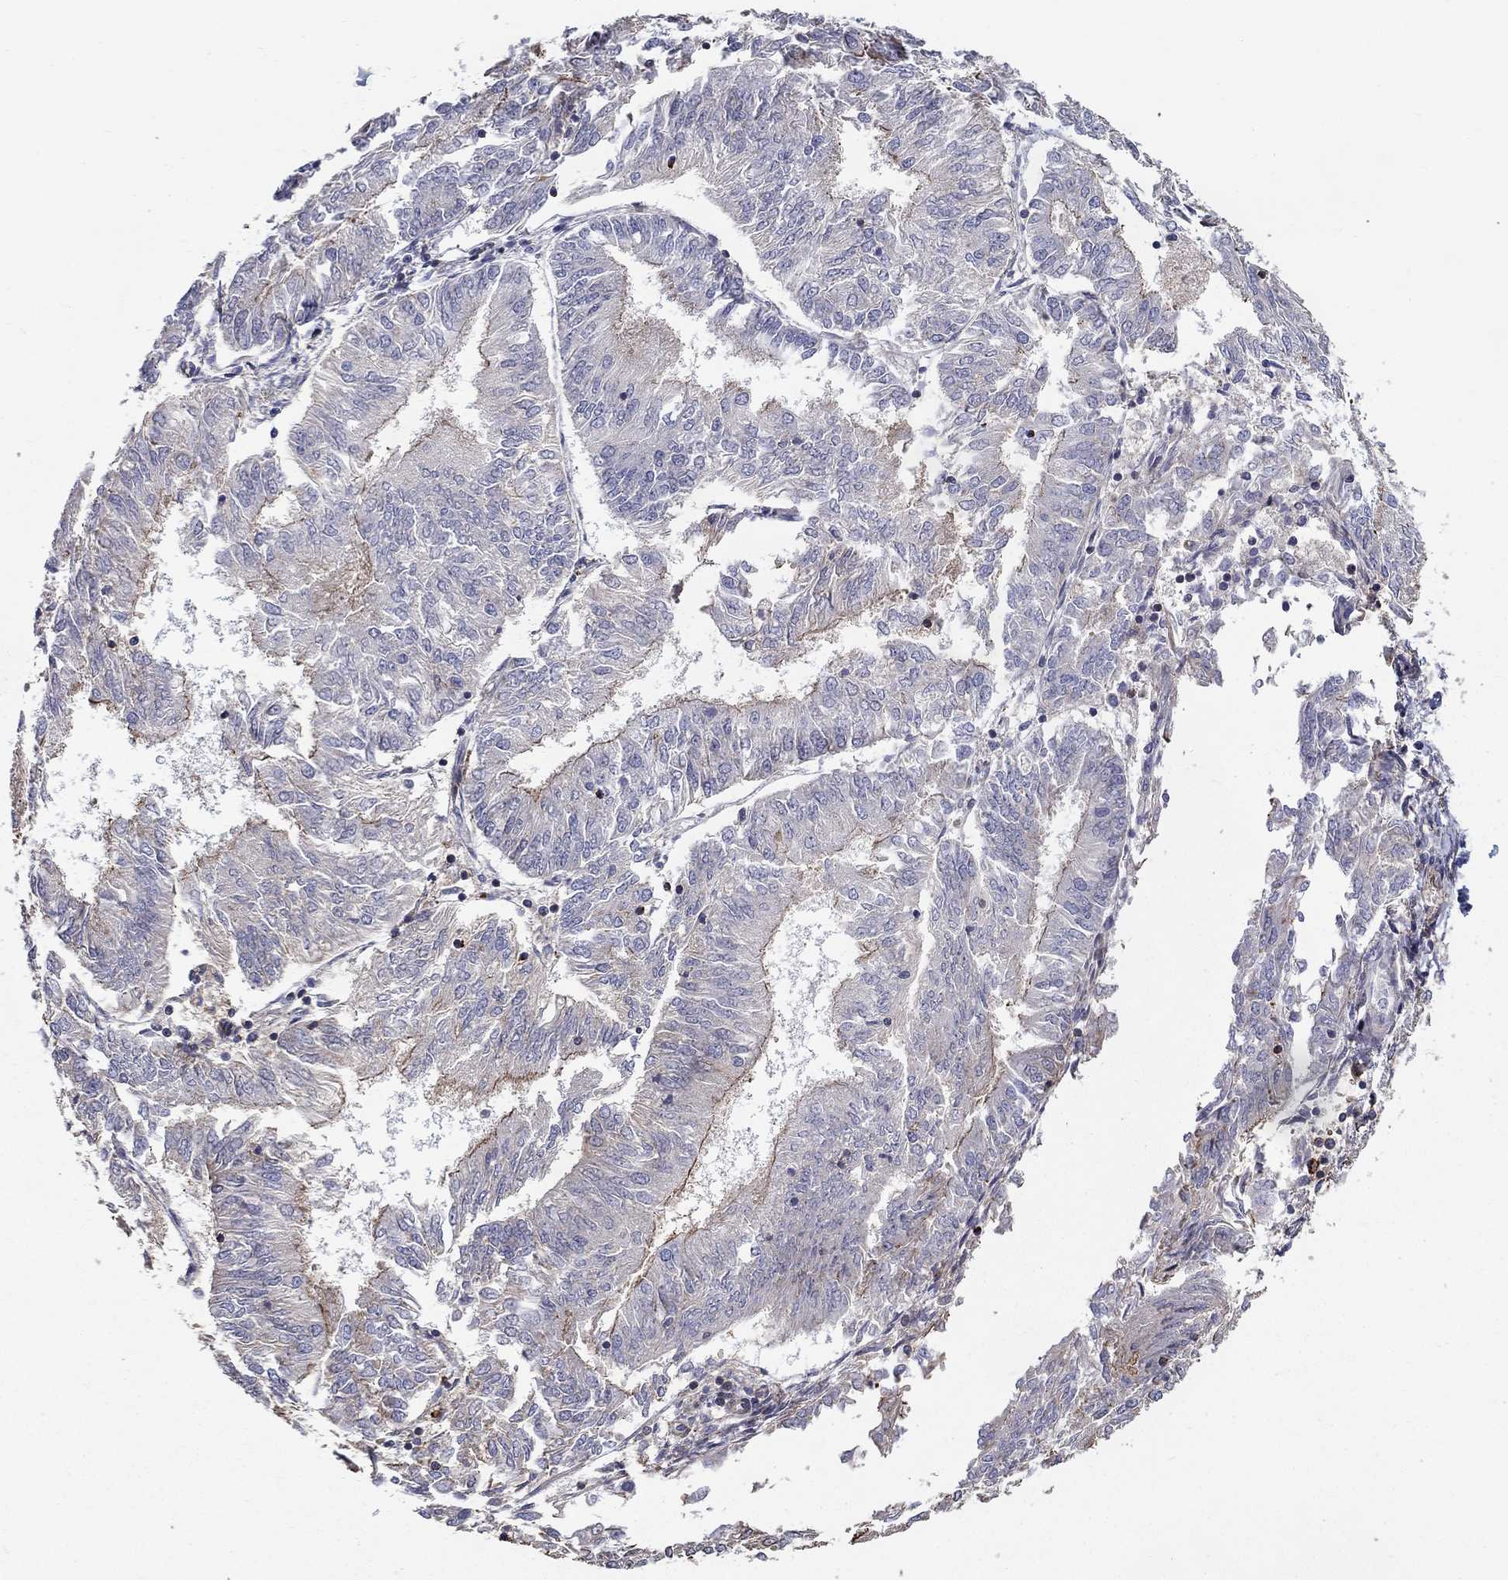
{"staining": {"intensity": "strong", "quantity": "<25%", "location": "cytoplasmic/membranous"}, "tissue": "endometrial cancer", "cell_type": "Tumor cells", "image_type": "cancer", "snomed": [{"axis": "morphology", "description": "Adenocarcinoma, NOS"}, {"axis": "topography", "description": "Endometrium"}], "caption": "A high-resolution image shows immunohistochemistry staining of endometrial cancer, which exhibits strong cytoplasmic/membranous positivity in approximately <25% of tumor cells. (IHC, brightfield microscopy, high magnification).", "gene": "NPHP1", "patient": {"sex": "female", "age": 58}}